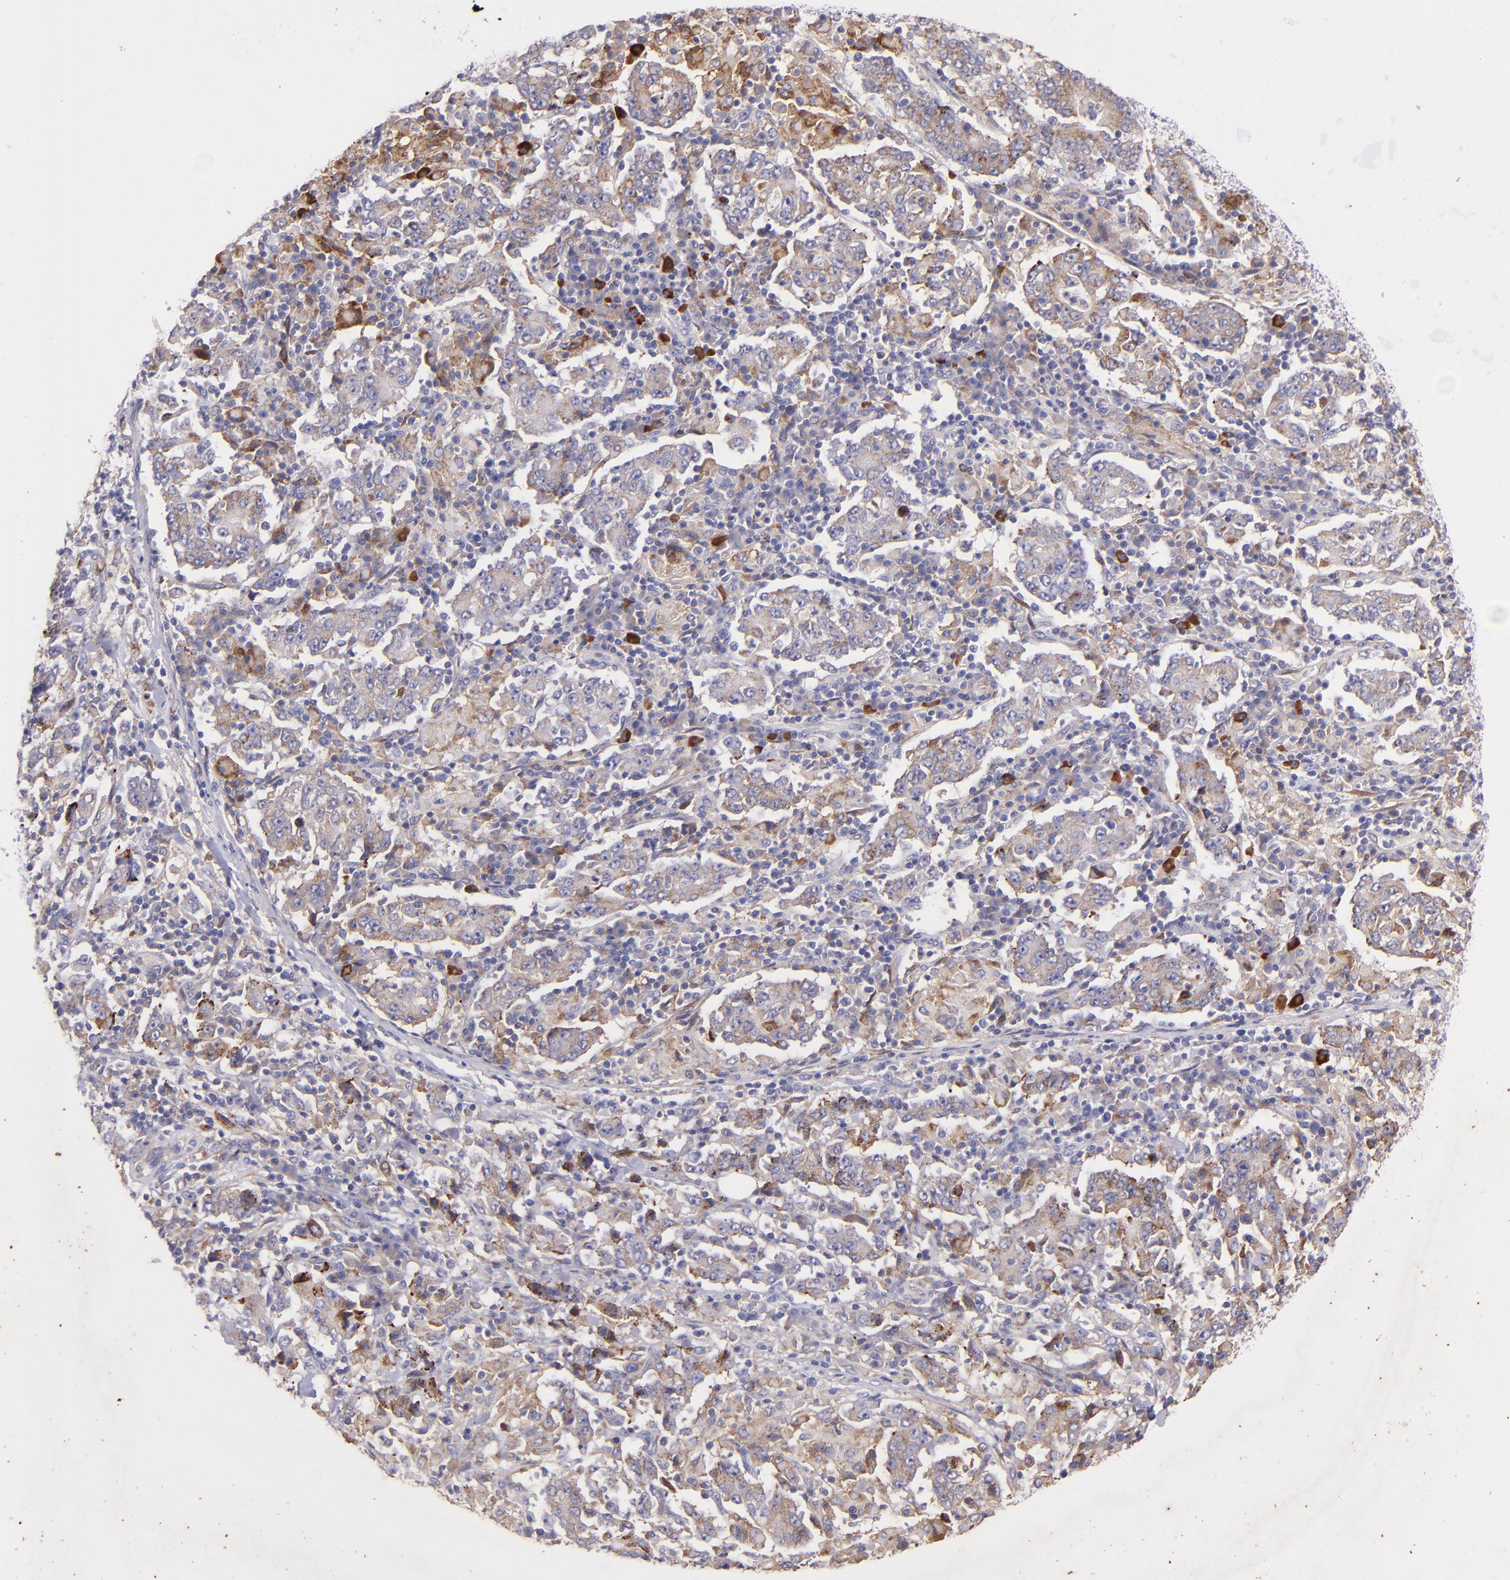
{"staining": {"intensity": "moderate", "quantity": ">75%", "location": "cytoplasmic/membranous"}, "tissue": "stomach cancer", "cell_type": "Tumor cells", "image_type": "cancer", "snomed": [{"axis": "morphology", "description": "Normal tissue, NOS"}, {"axis": "morphology", "description": "Adenocarcinoma, NOS"}, {"axis": "topography", "description": "Stomach, upper"}, {"axis": "topography", "description": "Stomach"}], "caption": "IHC of stomach cancer reveals medium levels of moderate cytoplasmic/membranous staining in about >75% of tumor cells.", "gene": "RET", "patient": {"sex": "male", "age": 59}}